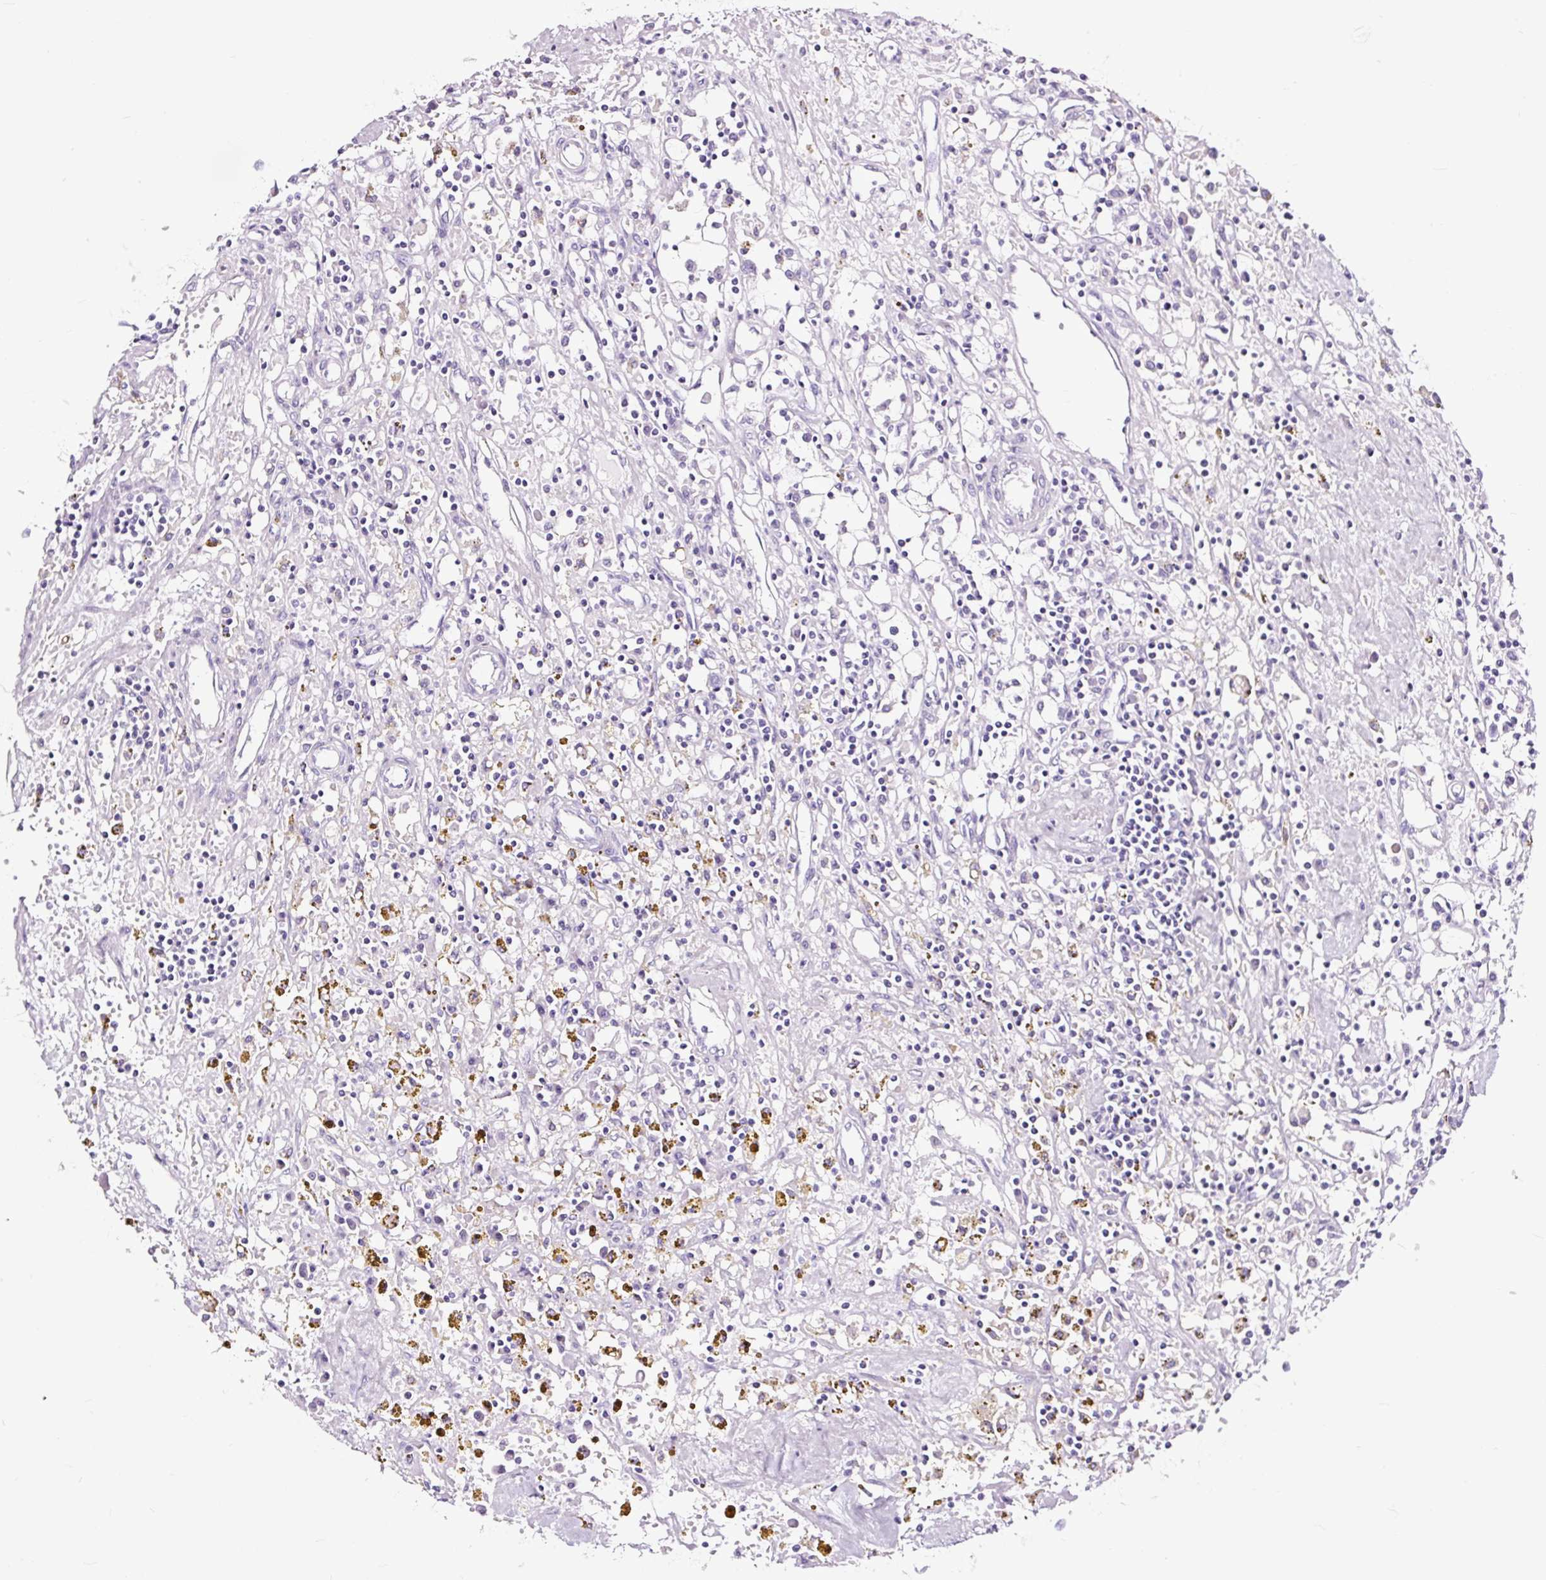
{"staining": {"intensity": "negative", "quantity": "none", "location": "none"}, "tissue": "renal cancer", "cell_type": "Tumor cells", "image_type": "cancer", "snomed": [{"axis": "morphology", "description": "Adenocarcinoma, NOS"}, {"axis": "topography", "description": "Kidney"}], "caption": "High power microscopy photomicrograph of an immunohistochemistry (IHC) histopathology image of adenocarcinoma (renal), revealing no significant staining in tumor cells.", "gene": "NPHS2", "patient": {"sex": "male", "age": 56}}